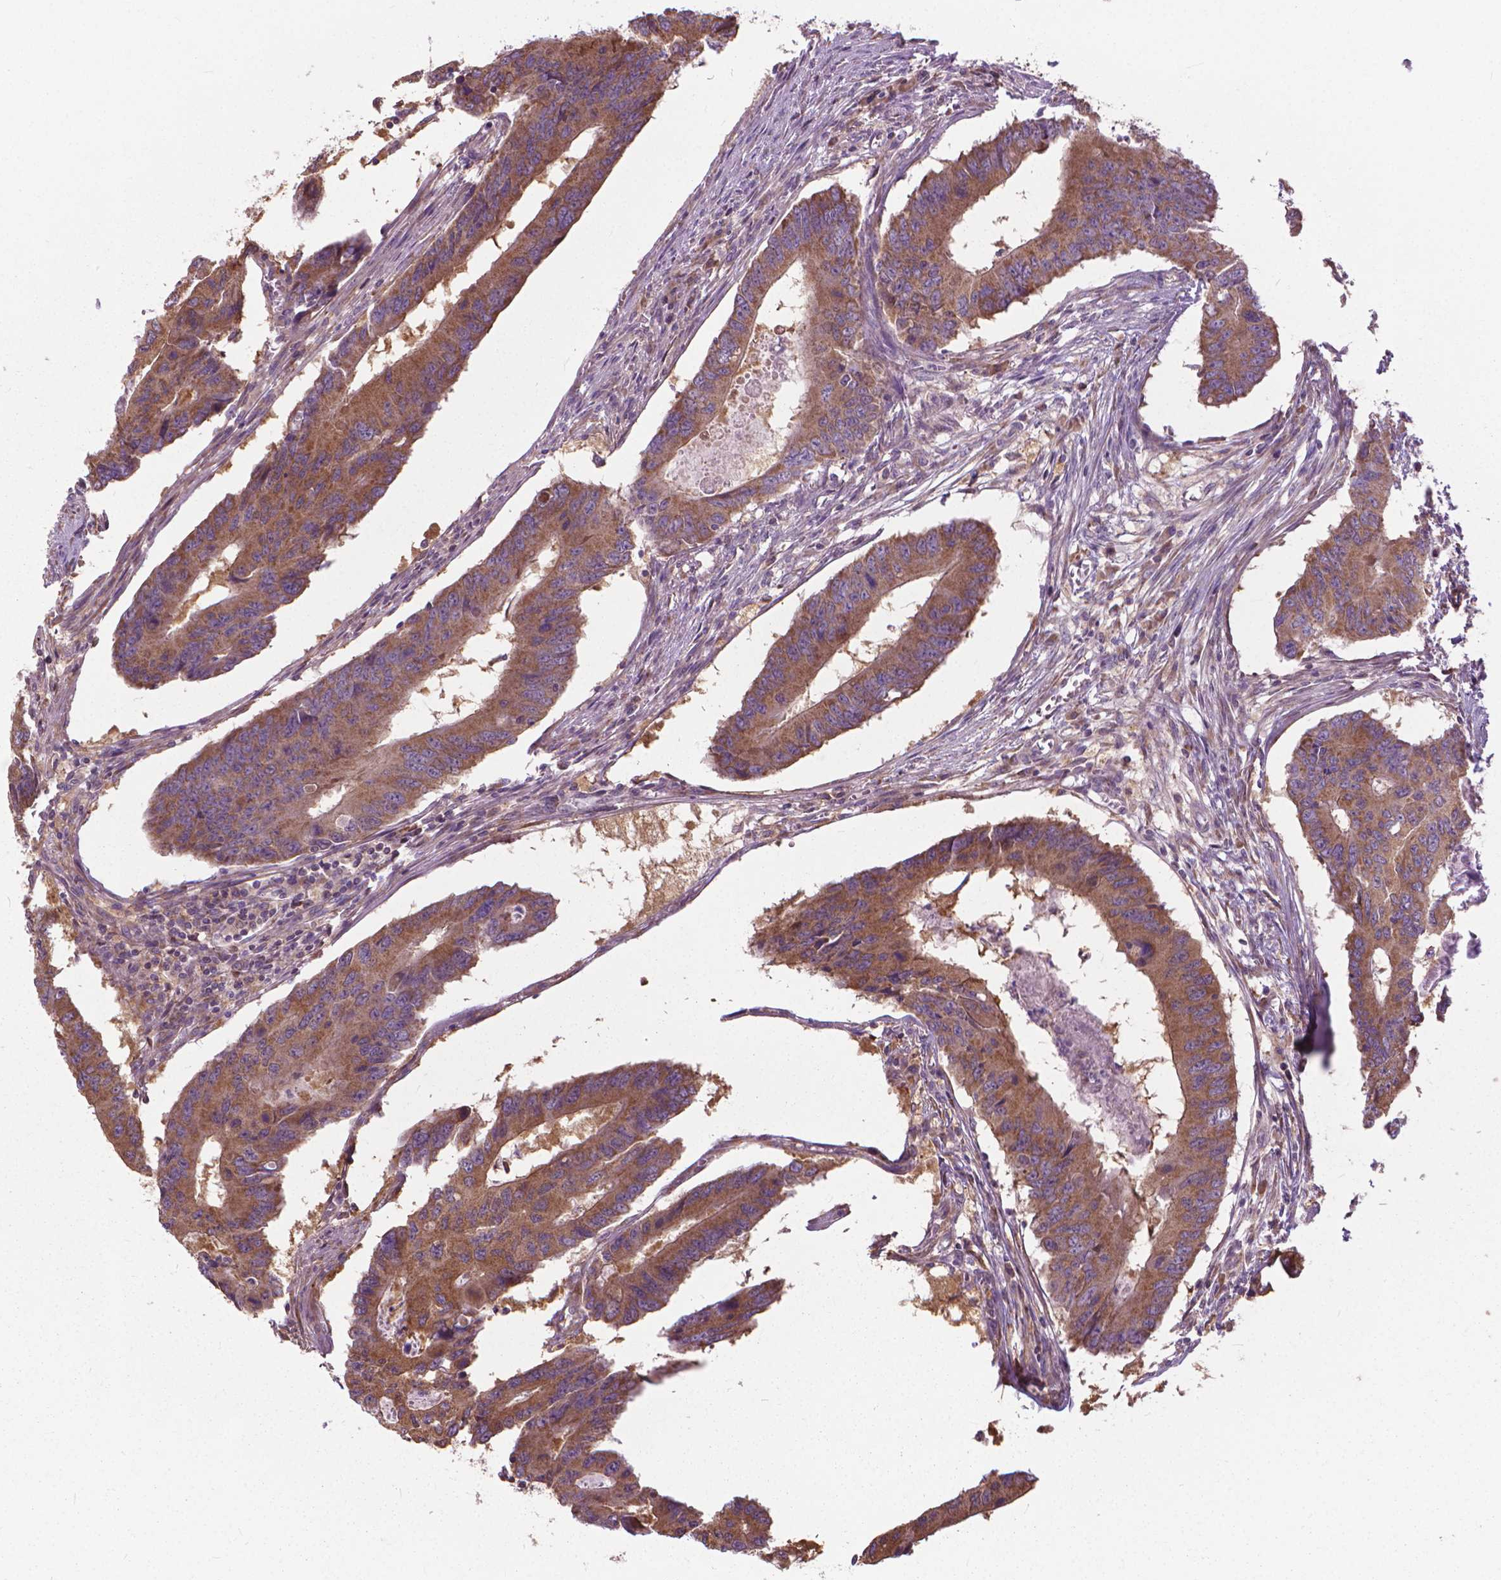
{"staining": {"intensity": "moderate", "quantity": ">75%", "location": "cytoplasmic/membranous"}, "tissue": "colorectal cancer", "cell_type": "Tumor cells", "image_type": "cancer", "snomed": [{"axis": "morphology", "description": "Adenocarcinoma, NOS"}, {"axis": "topography", "description": "Colon"}], "caption": "Protein positivity by IHC displays moderate cytoplasmic/membranous staining in about >75% of tumor cells in adenocarcinoma (colorectal).", "gene": "NUDT1", "patient": {"sex": "male", "age": 53}}